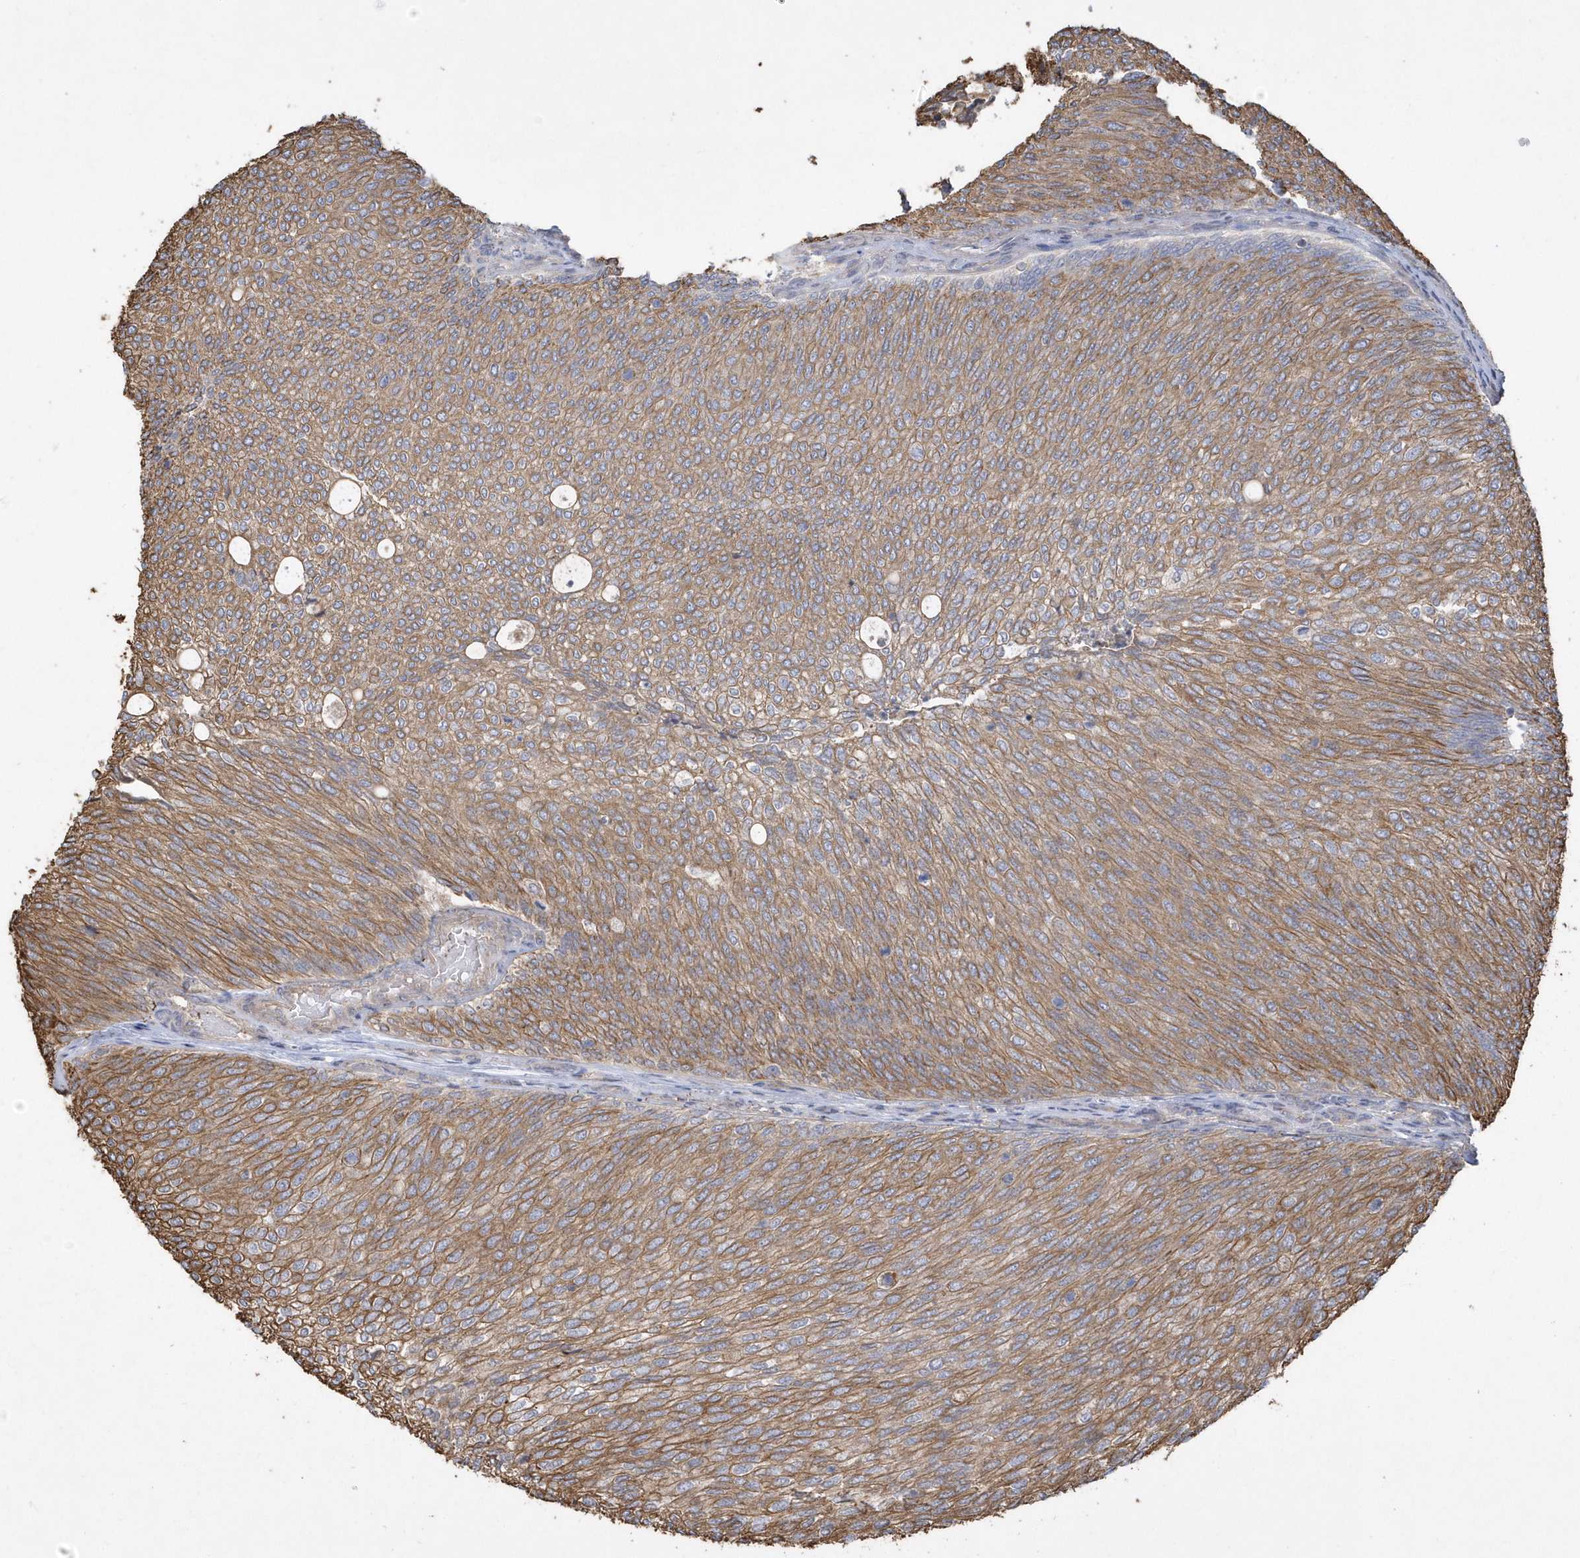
{"staining": {"intensity": "moderate", "quantity": ">75%", "location": "cytoplasmic/membranous"}, "tissue": "urothelial cancer", "cell_type": "Tumor cells", "image_type": "cancer", "snomed": [{"axis": "morphology", "description": "Urothelial carcinoma, Low grade"}, {"axis": "topography", "description": "Urinary bladder"}], "caption": "DAB (3,3'-diaminobenzidine) immunohistochemical staining of low-grade urothelial carcinoma demonstrates moderate cytoplasmic/membranous protein positivity in approximately >75% of tumor cells.", "gene": "SENP8", "patient": {"sex": "female", "age": 79}}